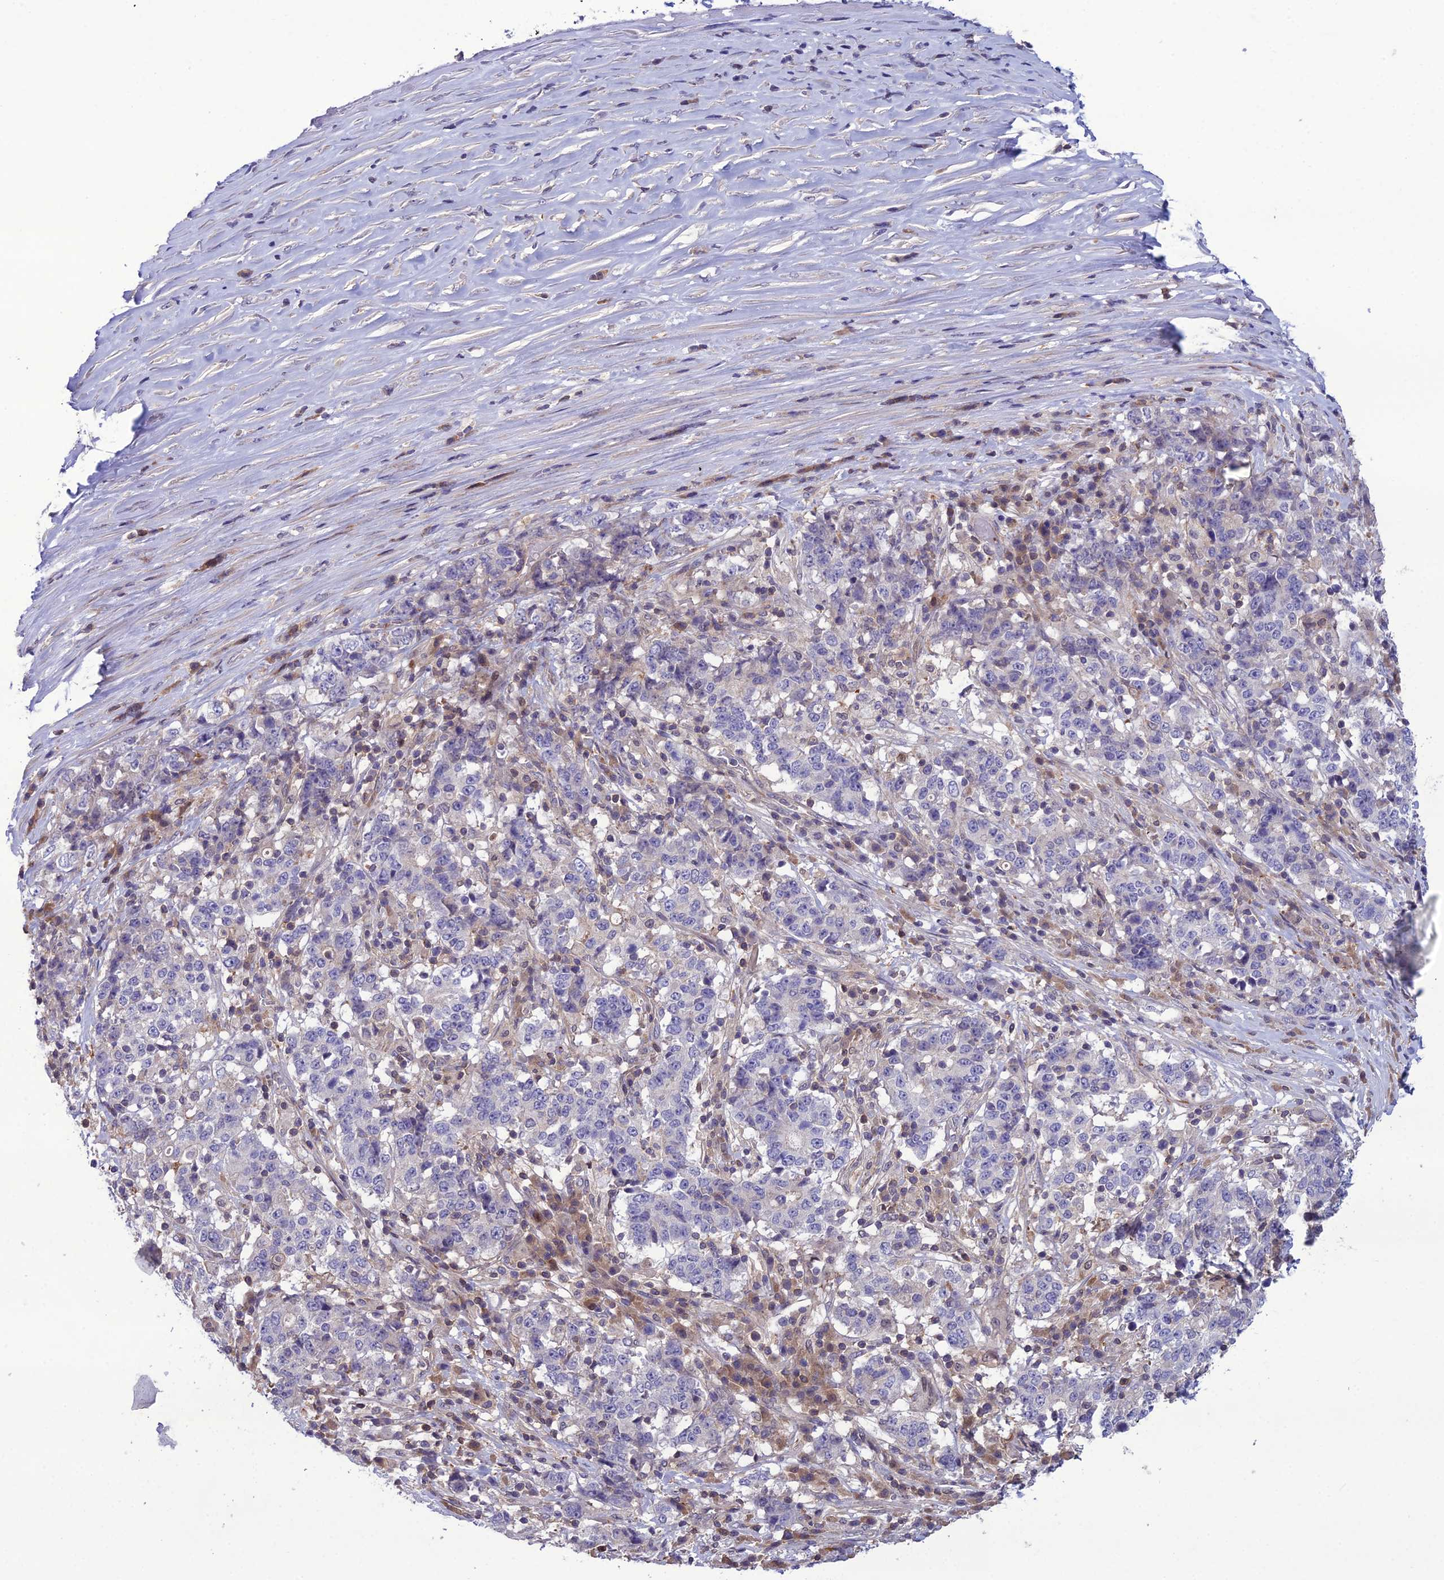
{"staining": {"intensity": "negative", "quantity": "none", "location": "none"}, "tissue": "stomach cancer", "cell_type": "Tumor cells", "image_type": "cancer", "snomed": [{"axis": "morphology", "description": "Adenocarcinoma, NOS"}, {"axis": "topography", "description": "Stomach"}], "caption": "Image shows no protein expression in tumor cells of stomach cancer (adenocarcinoma) tissue.", "gene": "GDF6", "patient": {"sex": "male", "age": 59}}